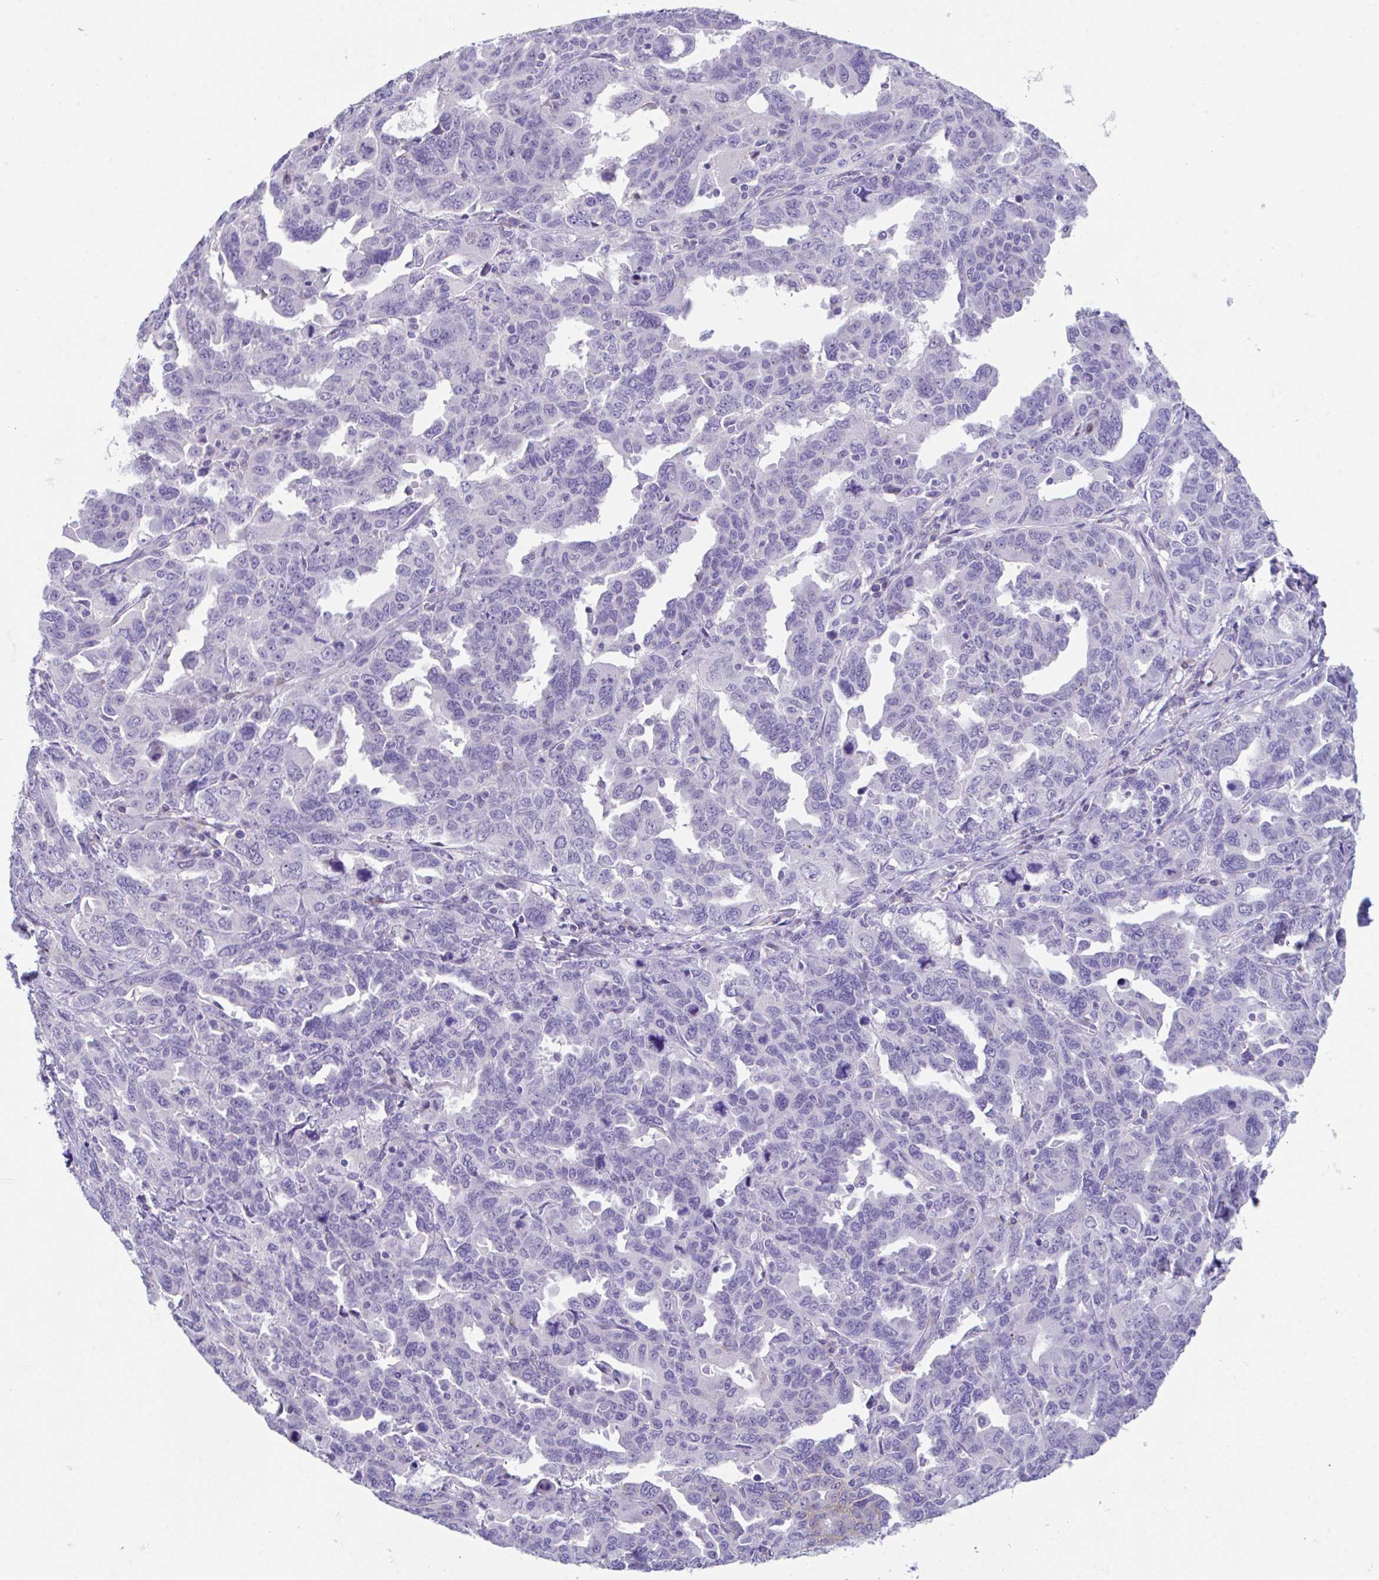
{"staining": {"intensity": "negative", "quantity": "none", "location": "none"}, "tissue": "ovarian cancer", "cell_type": "Tumor cells", "image_type": "cancer", "snomed": [{"axis": "morphology", "description": "Adenocarcinoma, NOS"}, {"axis": "morphology", "description": "Carcinoma, endometroid"}, {"axis": "topography", "description": "Ovary"}], "caption": "The image exhibits no significant positivity in tumor cells of ovarian cancer.", "gene": "HACD4", "patient": {"sex": "female", "age": 72}}